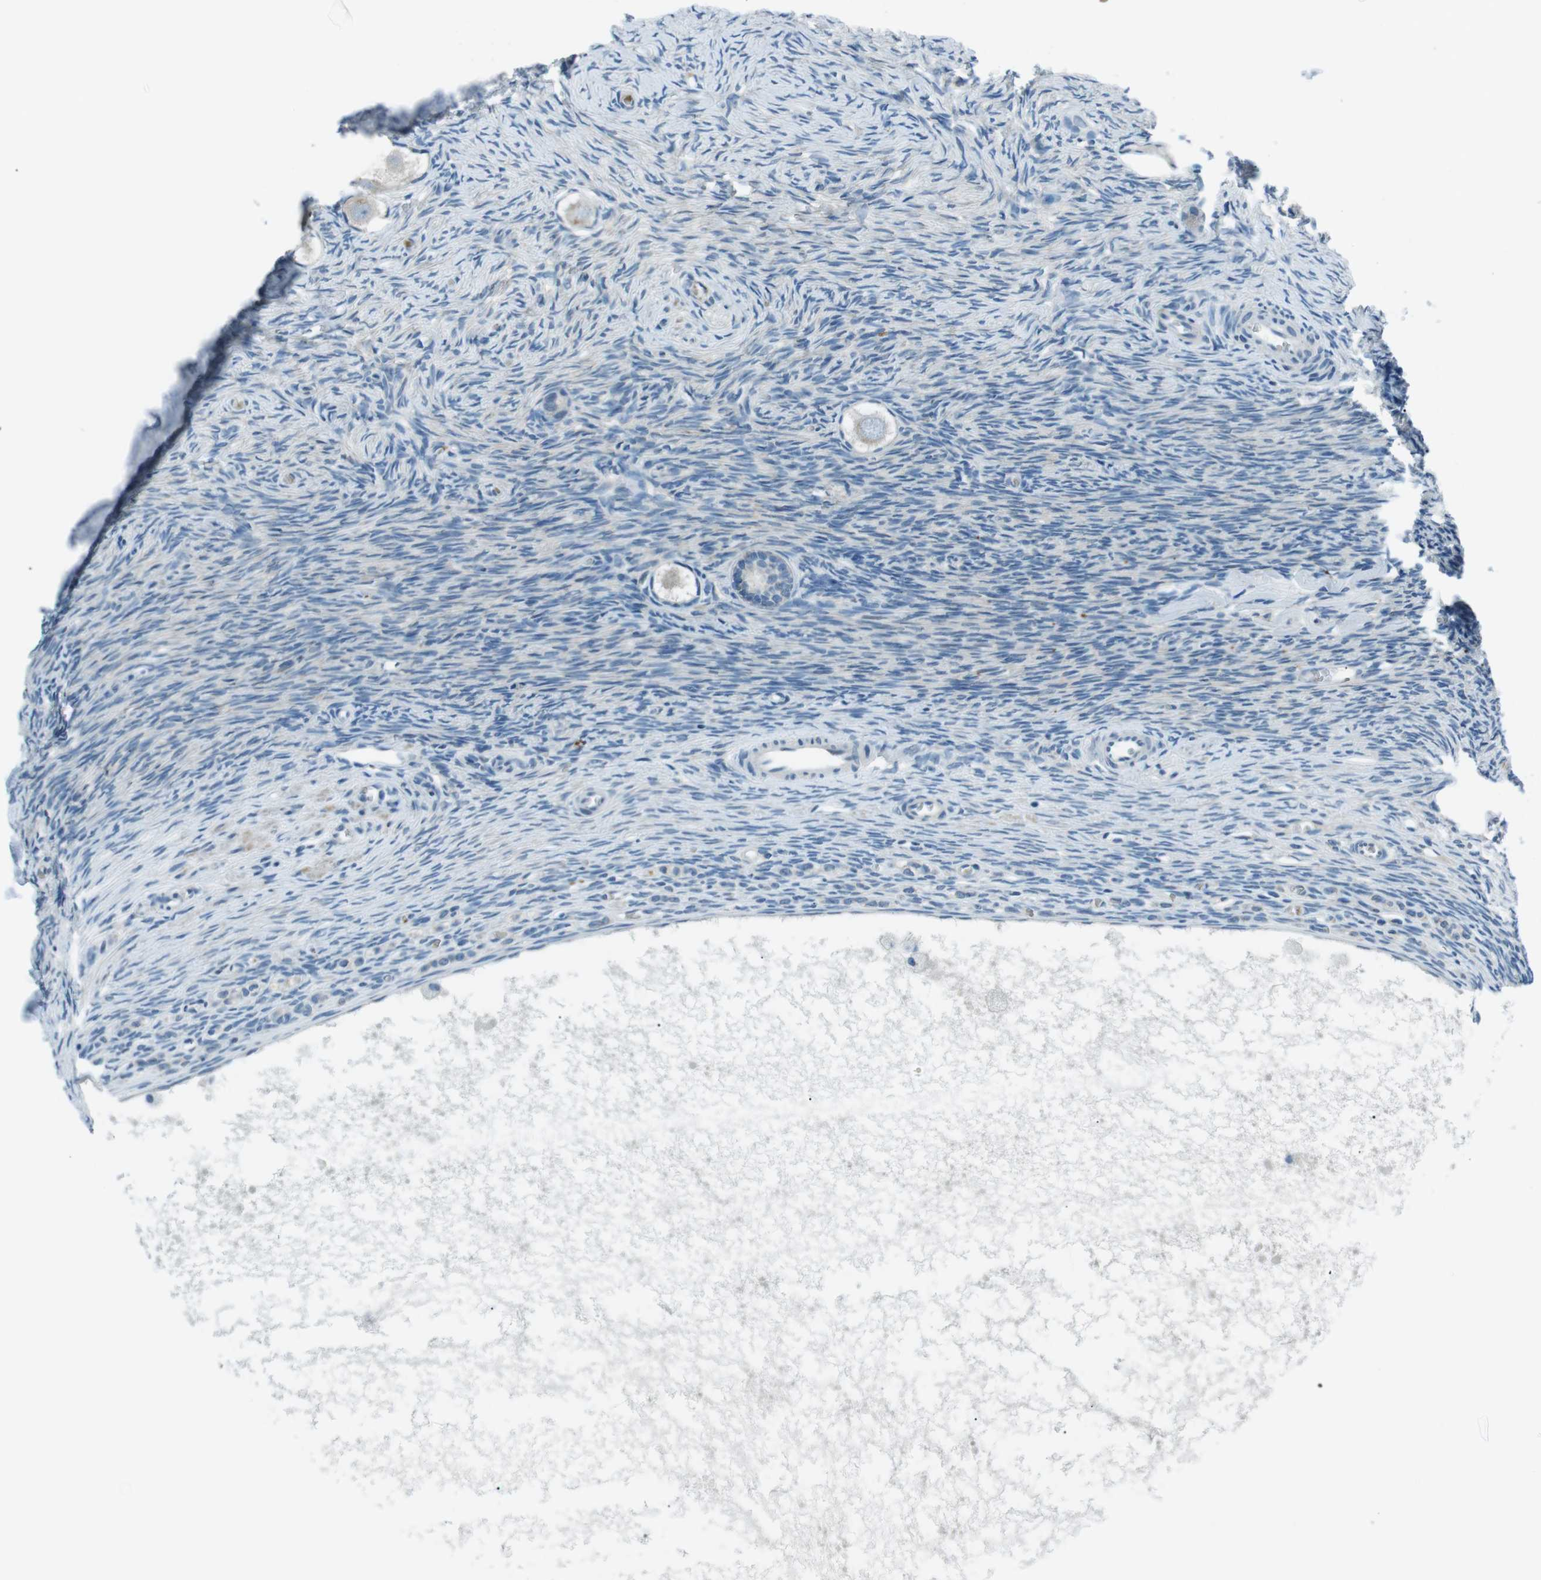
{"staining": {"intensity": "weak", "quantity": "<25%", "location": "cytoplasmic/membranous"}, "tissue": "ovary", "cell_type": "Follicle cells", "image_type": "normal", "snomed": [{"axis": "morphology", "description": "Normal tissue, NOS"}, {"axis": "topography", "description": "Ovary"}], "caption": "DAB immunohistochemical staining of normal ovary reveals no significant staining in follicle cells. Brightfield microscopy of IHC stained with DAB (3,3'-diaminobenzidine) (brown) and hematoxylin (blue), captured at high magnification.", "gene": "ST6GAL1", "patient": {"sex": "female", "age": 27}}